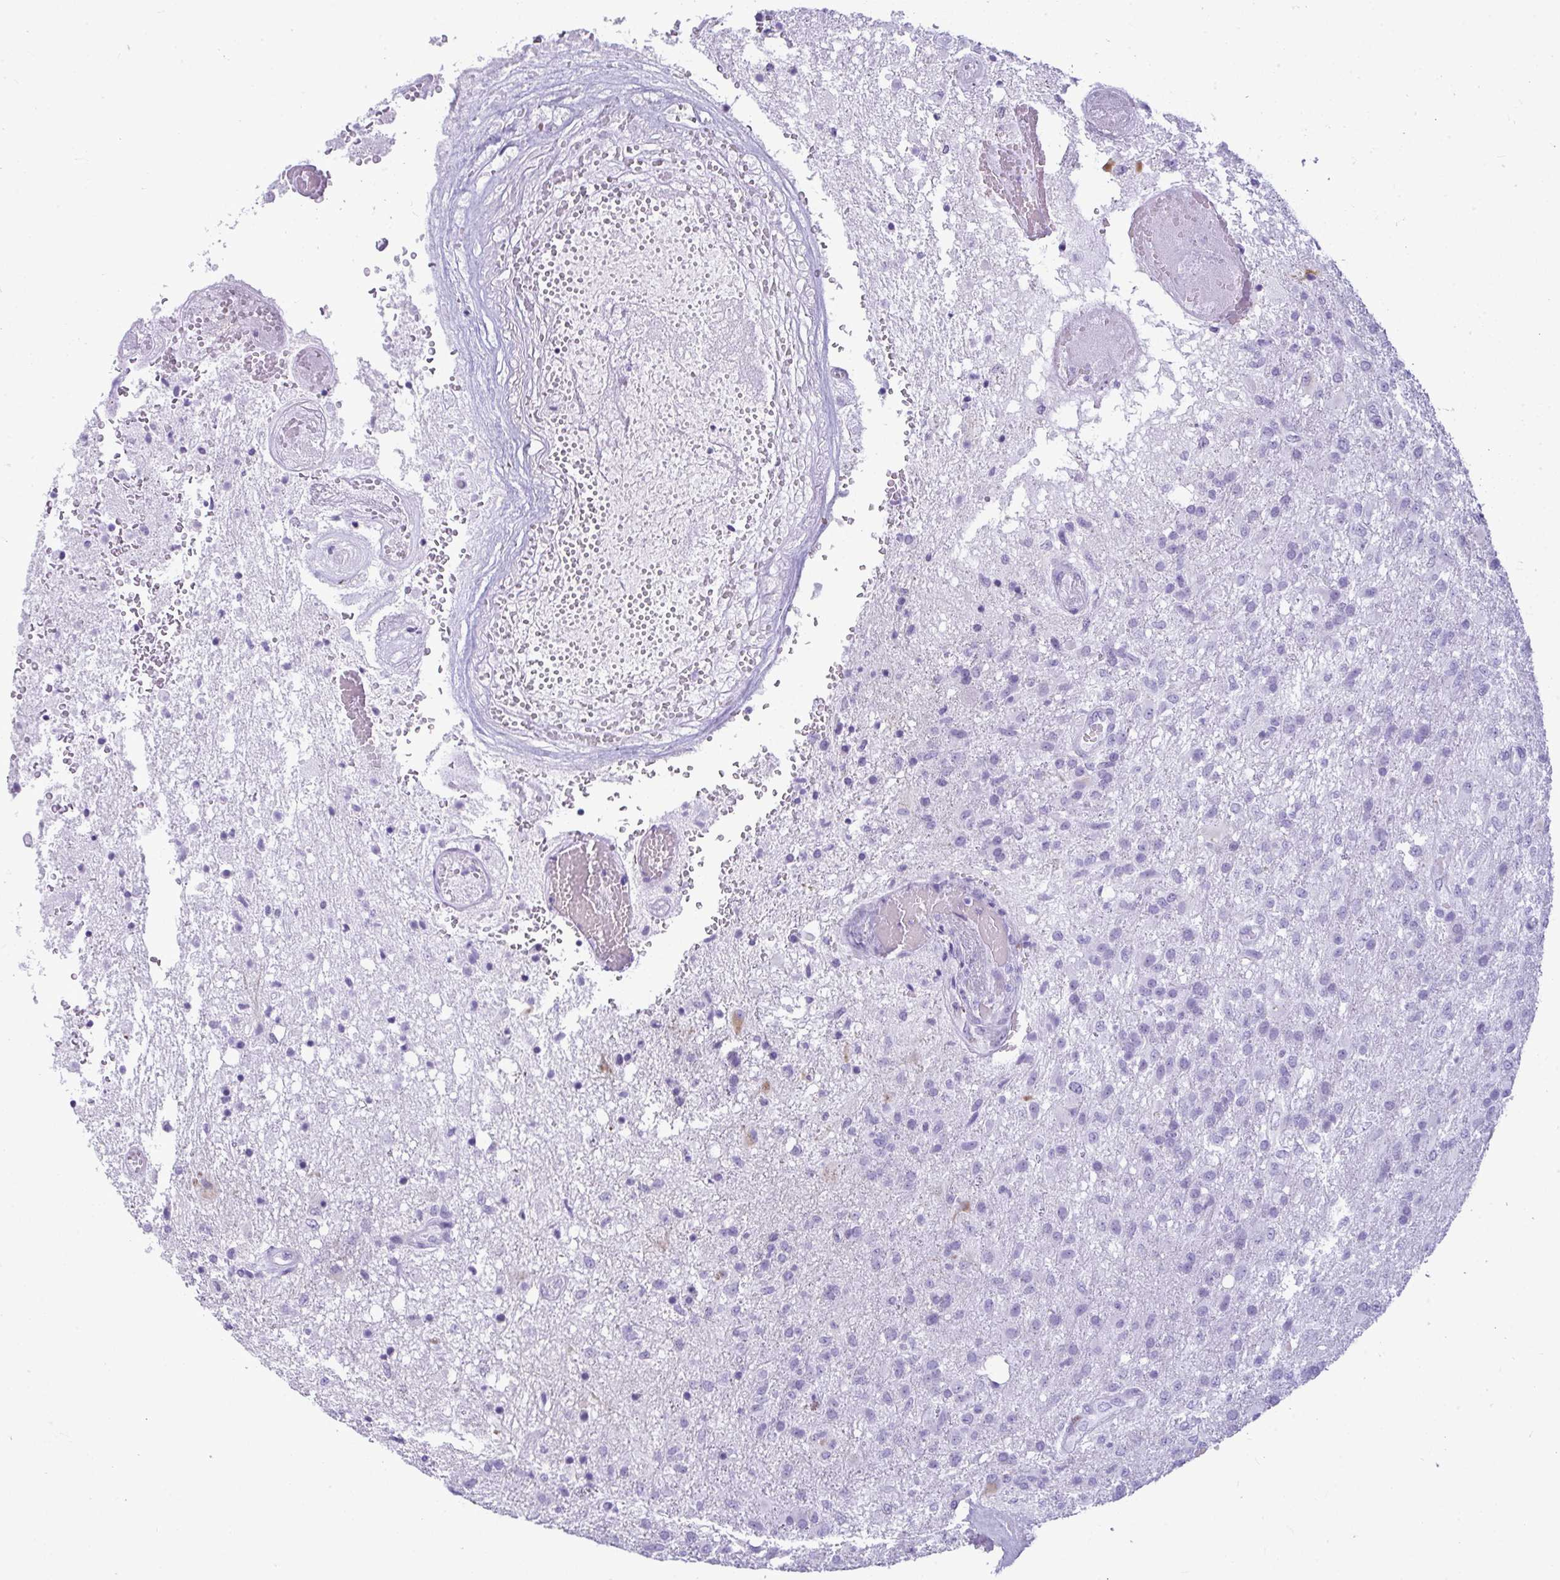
{"staining": {"intensity": "negative", "quantity": "none", "location": "none"}, "tissue": "glioma", "cell_type": "Tumor cells", "image_type": "cancer", "snomed": [{"axis": "morphology", "description": "Glioma, malignant, High grade"}, {"axis": "topography", "description": "Brain"}], "caption": "Immunohistochemistry (IHC) photomicrograph of neoplastic tissue: human malignant glioma (high-grade) stained with DAB (3,3'-diaminobenzidine) demonstrates no significant protein staining in tumor cells. Brightfield microscopy of immunohistochemistry stained with DAB (brown) and hematoxylin (blue), captured at high magnification.", "gene": "CLGN", "patient": {"sex": "female", "age": 74}}